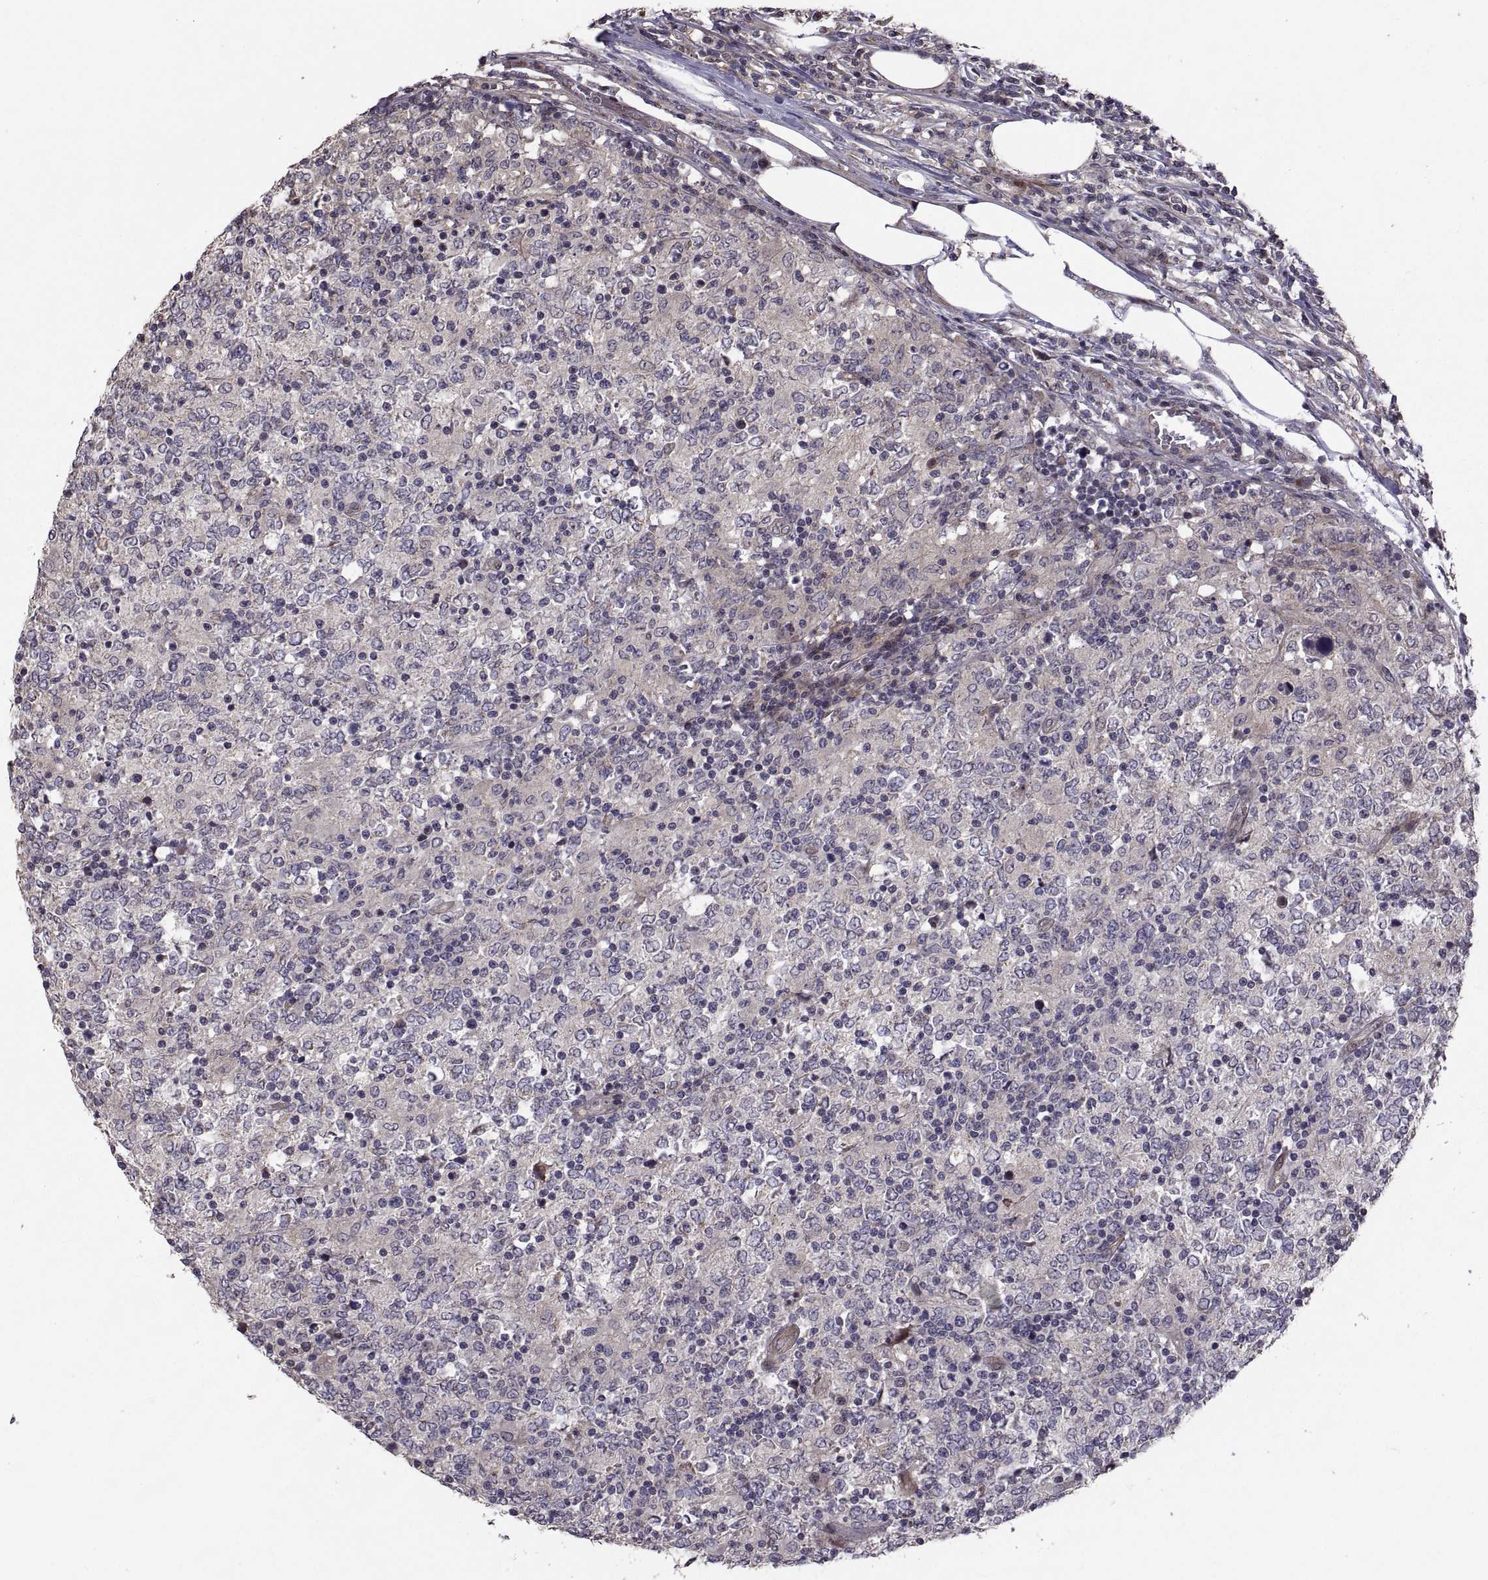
{"staining": {"intensity": "negative", "quantity": "none", "location": "none"}, "tissue": "lymphoma", "cell_type": "Tumor cells", "image_type": "cancer", "snomed": [{"axis": "morphology", "description": "Malignant lymphoma, non-Hodgkin's type, High grade"}, {"axis": "topography", "description": "Lymph node"}], "caption": "Lymphoma was stained to show a protein in brown. There is no significant expression in tumor cells.", "gene": "PMM2", "patient": {"sex": "female", "age": 84}}